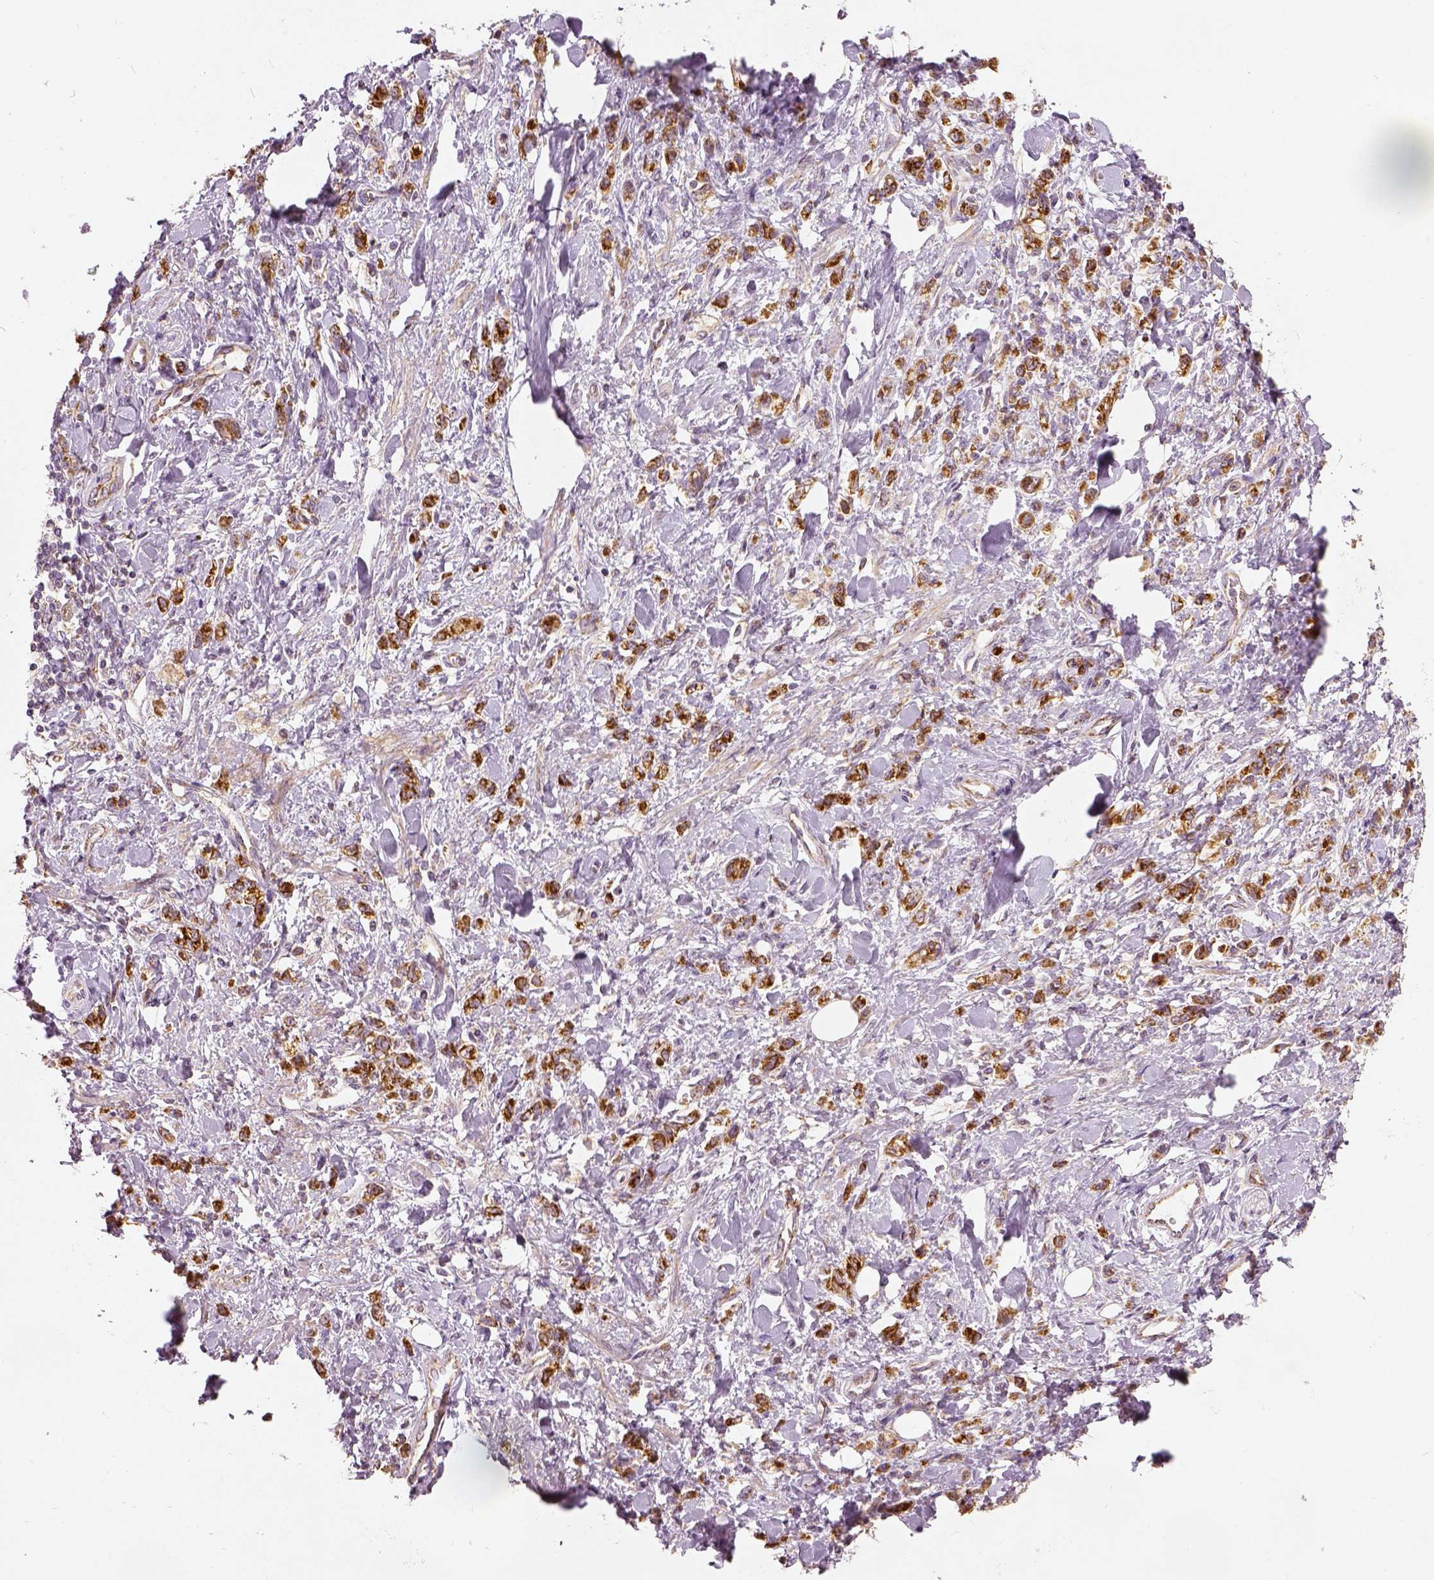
{"staining": {"intensity": "strong", "quantity": ">75%", "location": "cytoplasmic/membranous"}, "tissue": "stomach cancer", "cell_type": "Tumor cells", "image_type": "cancer", "snomed": [{"axis": "morphology", "description": "Adenocarcinoma, NOS"}, {"axis": "topography", "description": "Stomach"}], "caption": "This is a photomicrograph of IHC staining of stomach cancer, which shows strong expression in the cytoplasmic/membranous of tumor cells.", "gene": "PGAM5", "patient": {"sex": "male", "age": 77}}